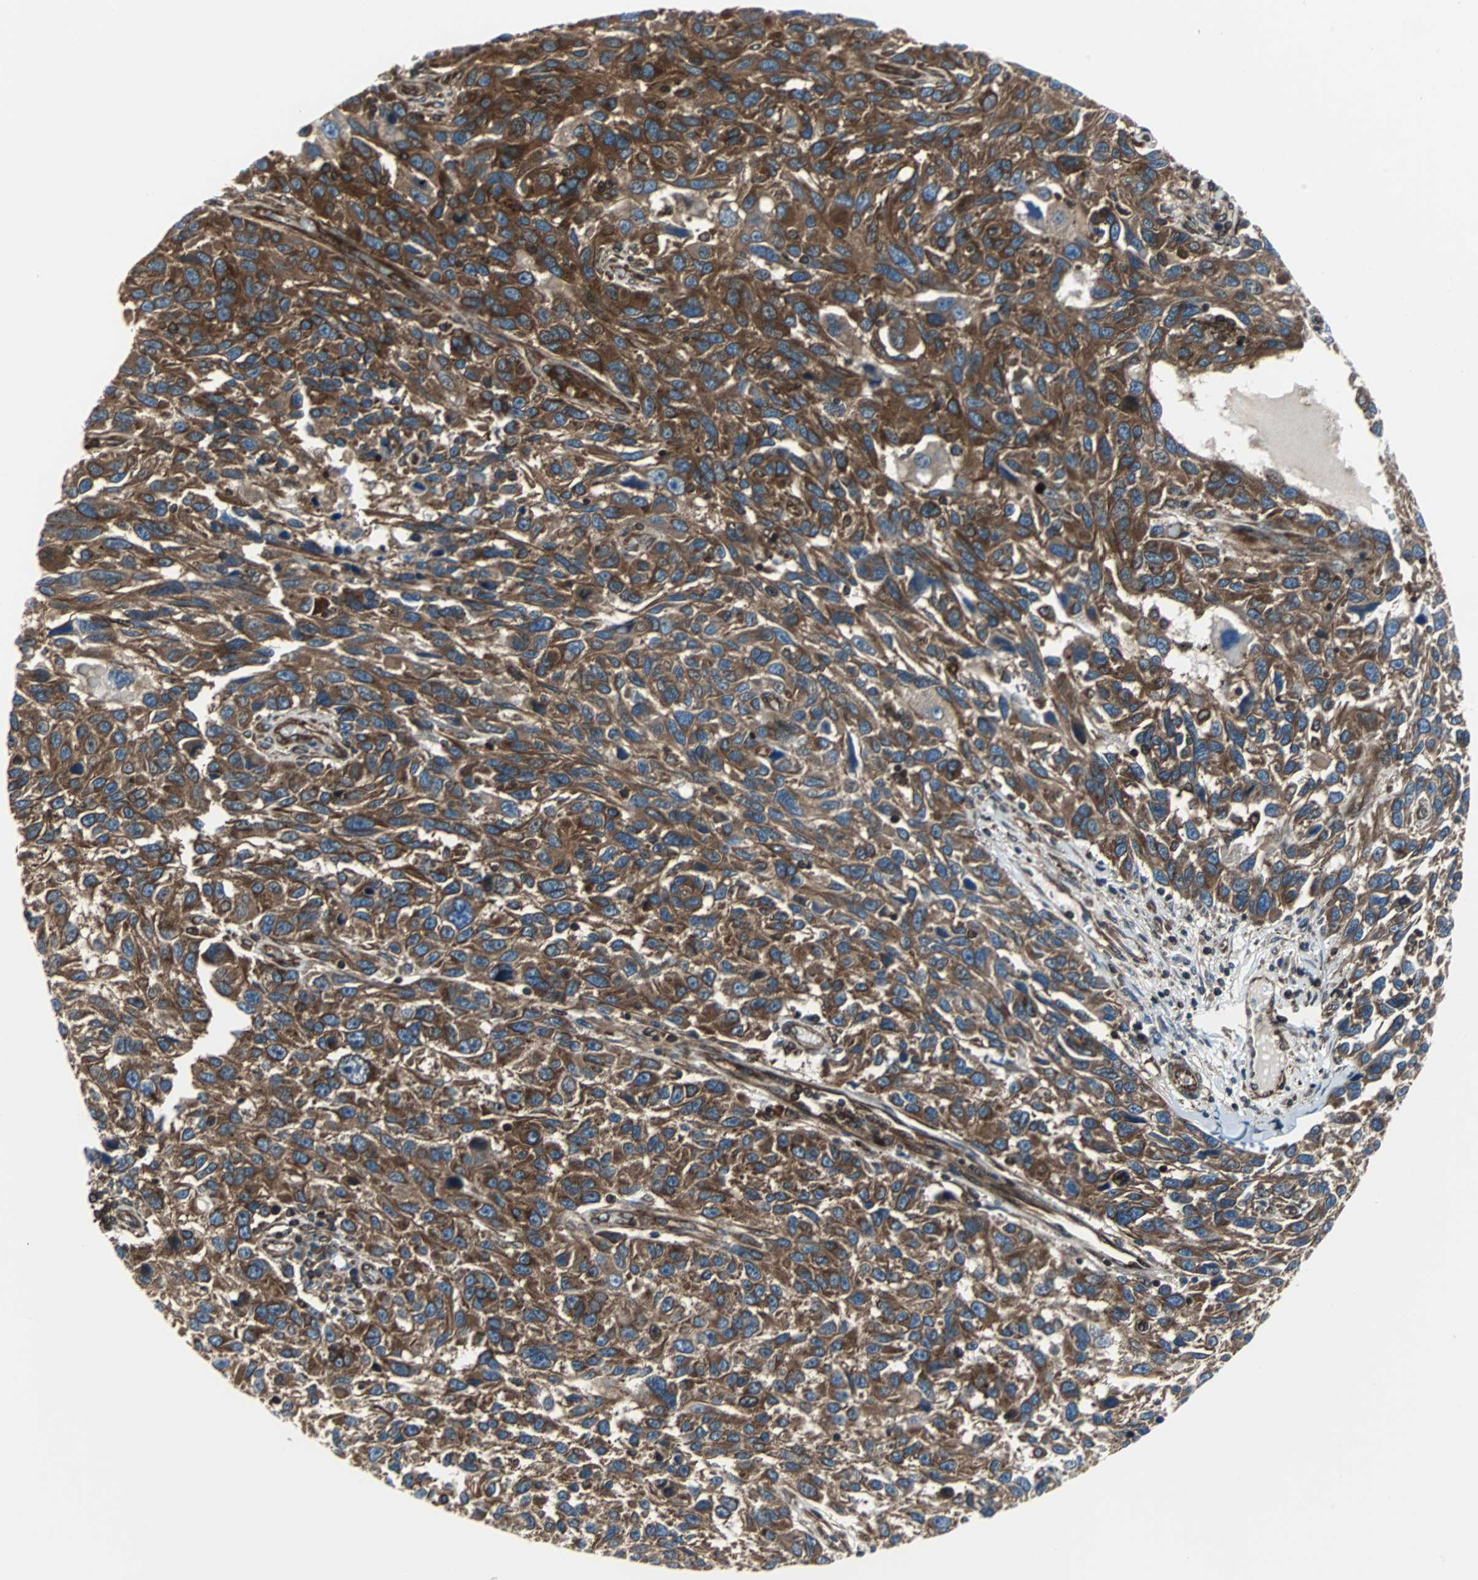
{"staining": {"intensity": "strong", "quantity": ">75%", "location": "cytoplasmic/membranous"}, "tissue": "melanoma", "cell_type": "Tumor cells", "image_type": "cancer", "snomed": [{"axis": "morphology", "description": "Malignant melanoma, NOS"}, {"axis": "topography", "description": "Skin"}], "caption": "The photomicrograph shows a brown stain indicating the presence of a protein in the cytoplasmic/membranous of tumor cells in melanoma.", "gene": "RELA", "patient": {"sex": "male", "age": 53}}